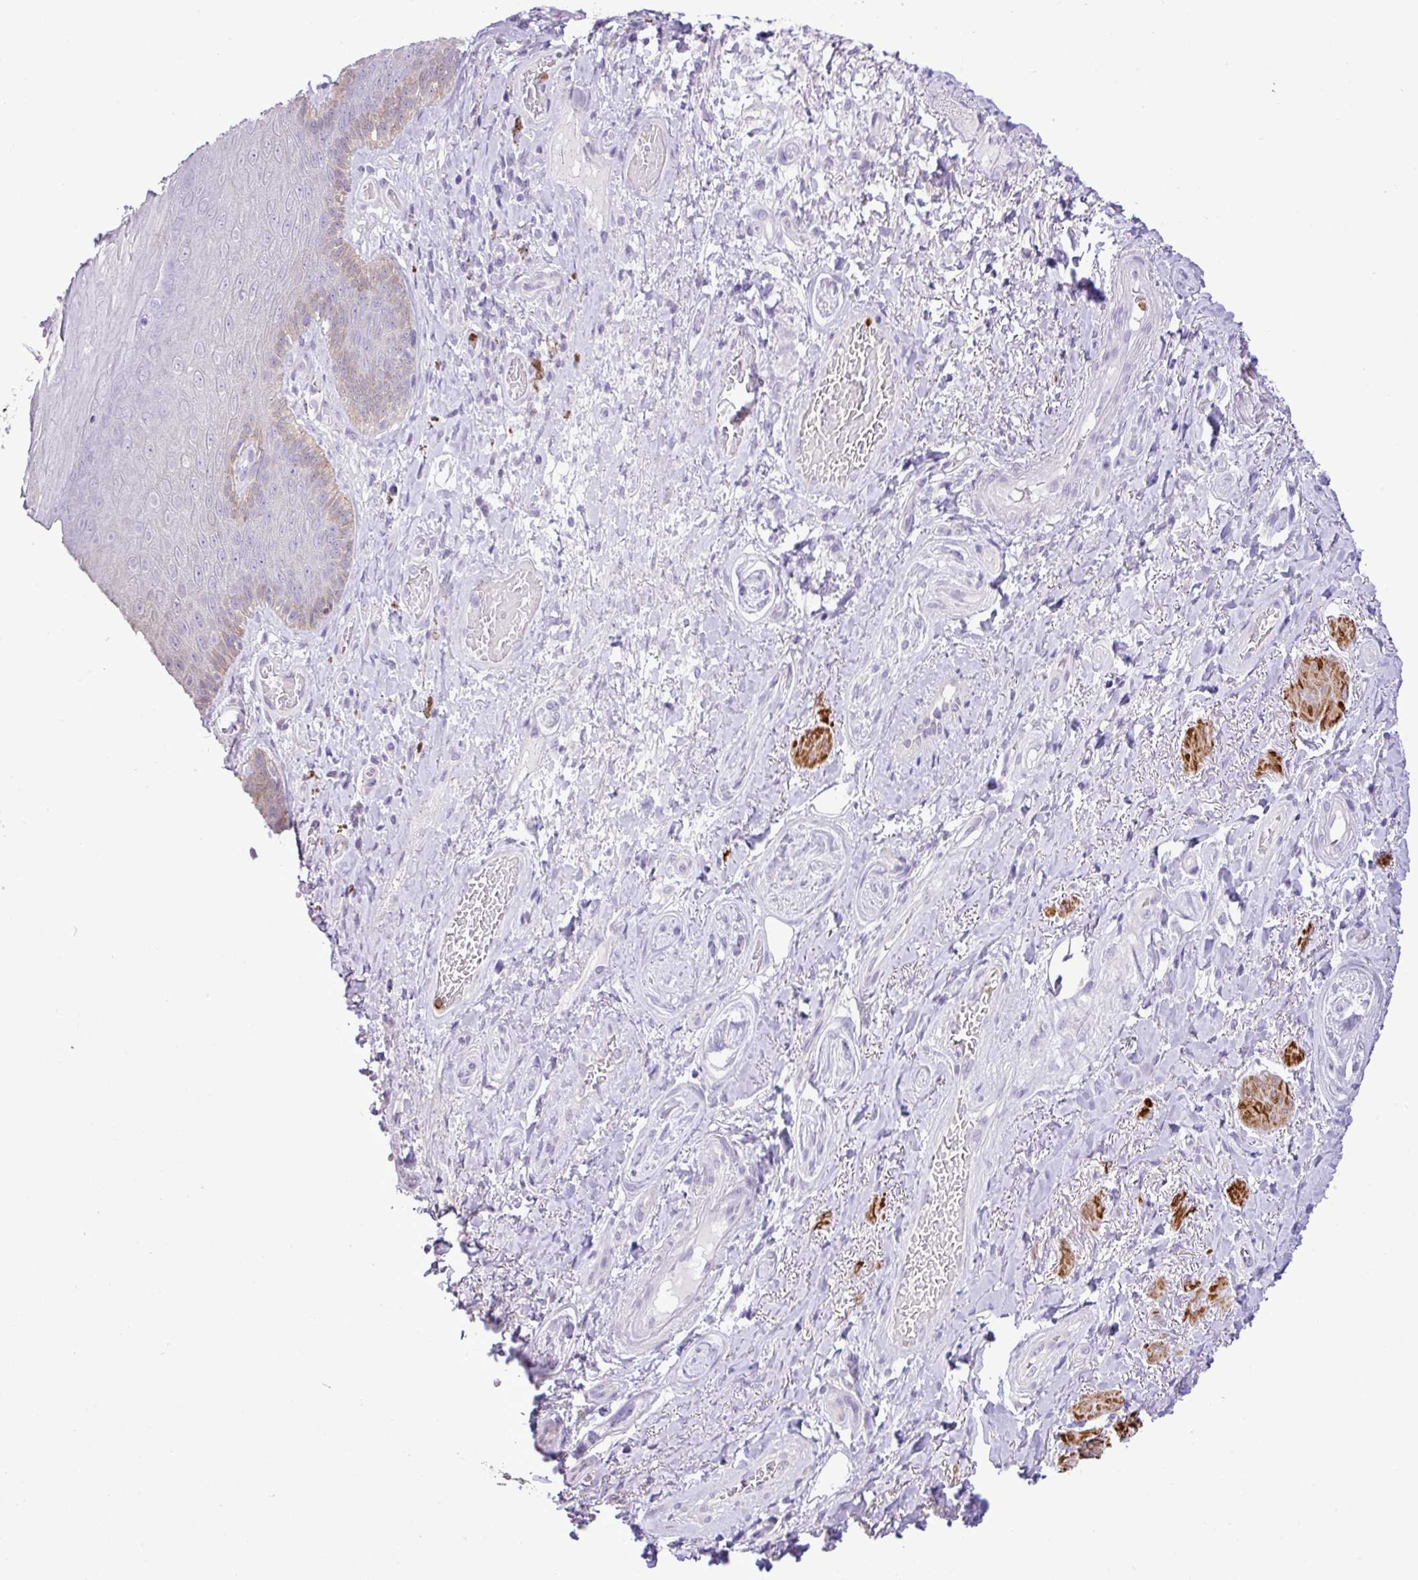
{"staining": {"intensity": "weak", "quantity": "25%-75%", "location": "cytoplasmic/membranous"}, "tissue": "skin", "cell_type": "Epidermal cells", "image_type": "normal", "snomed": [{"axis": "morphology", "description": "Normal tissue, NOS"}, {"axis": "topography", "description": "Anal"}, {"axis": "topography", "description": "Peripheral nerve tissue"}], "caption": "This photomicrograph exhibits benign skin stained with immunohistochemistry (IHC) to label a protein in brown. The cytoplasmic/membranous of epidermal cells show weak positivity for the protein. Nuclei are counter-stained blue.", "gene": "ZSCAN5A", "patient": {"sex": "male", "age": 53}}